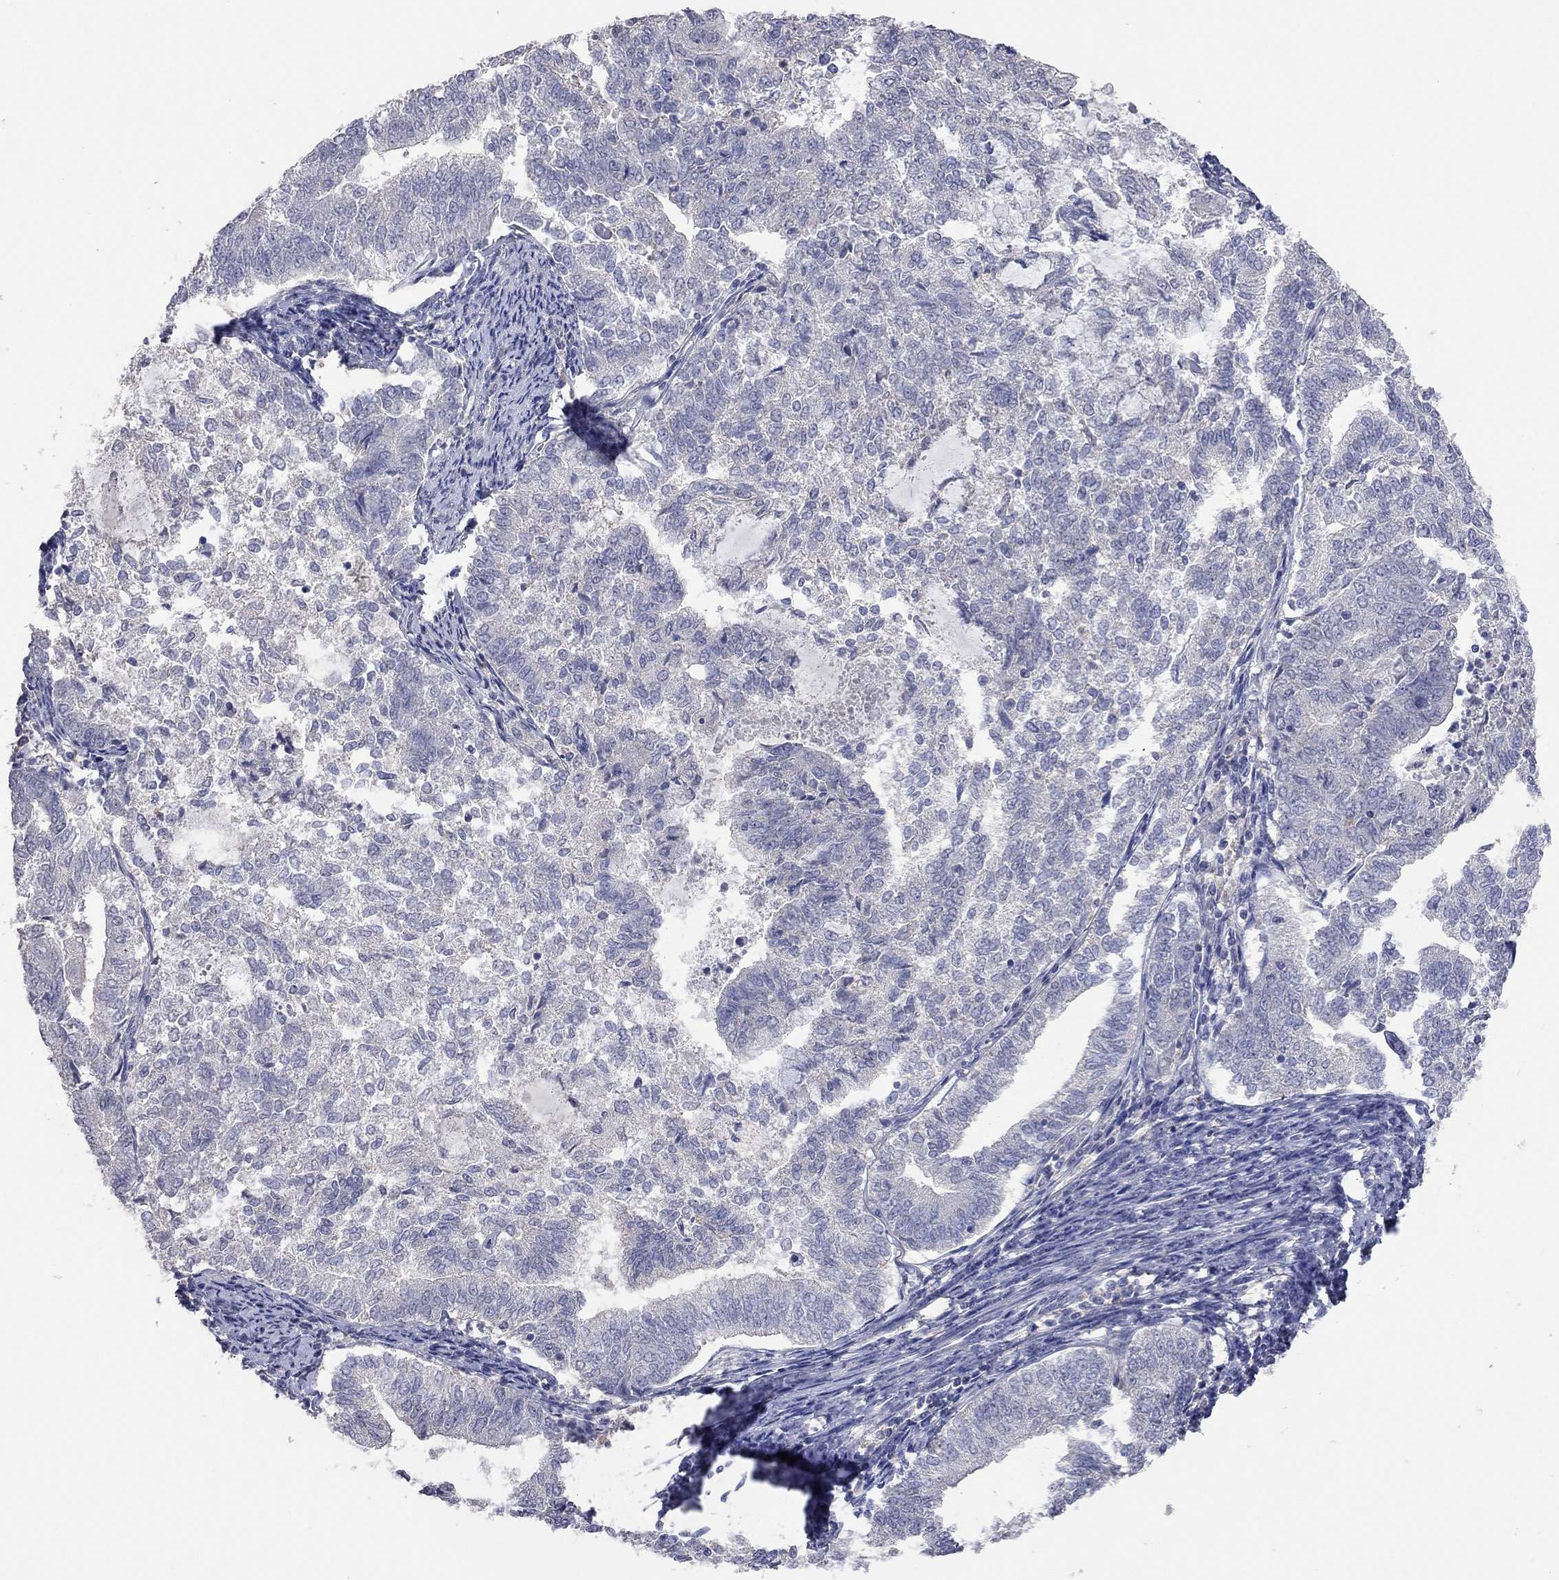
{"staining": {"intensity": "negative", "quantity": "none", "location": "none"}, "tissue": "endometrial cancer", "cell_type": "Tumor cells", "image_type": "cancer", "snomed": [{"axis": "morphology", "description": "Adenocarcinoma, NOS"}, {"axis": "topography", "description": "Endometrium"}], "caption": "Immunohistochemical staining of endometrial cancer displays no significant staining in tumor cells. Nuclei are stained in blue.", "gene": "MMP13", "patient": {"sex": "female", "age": 65}}